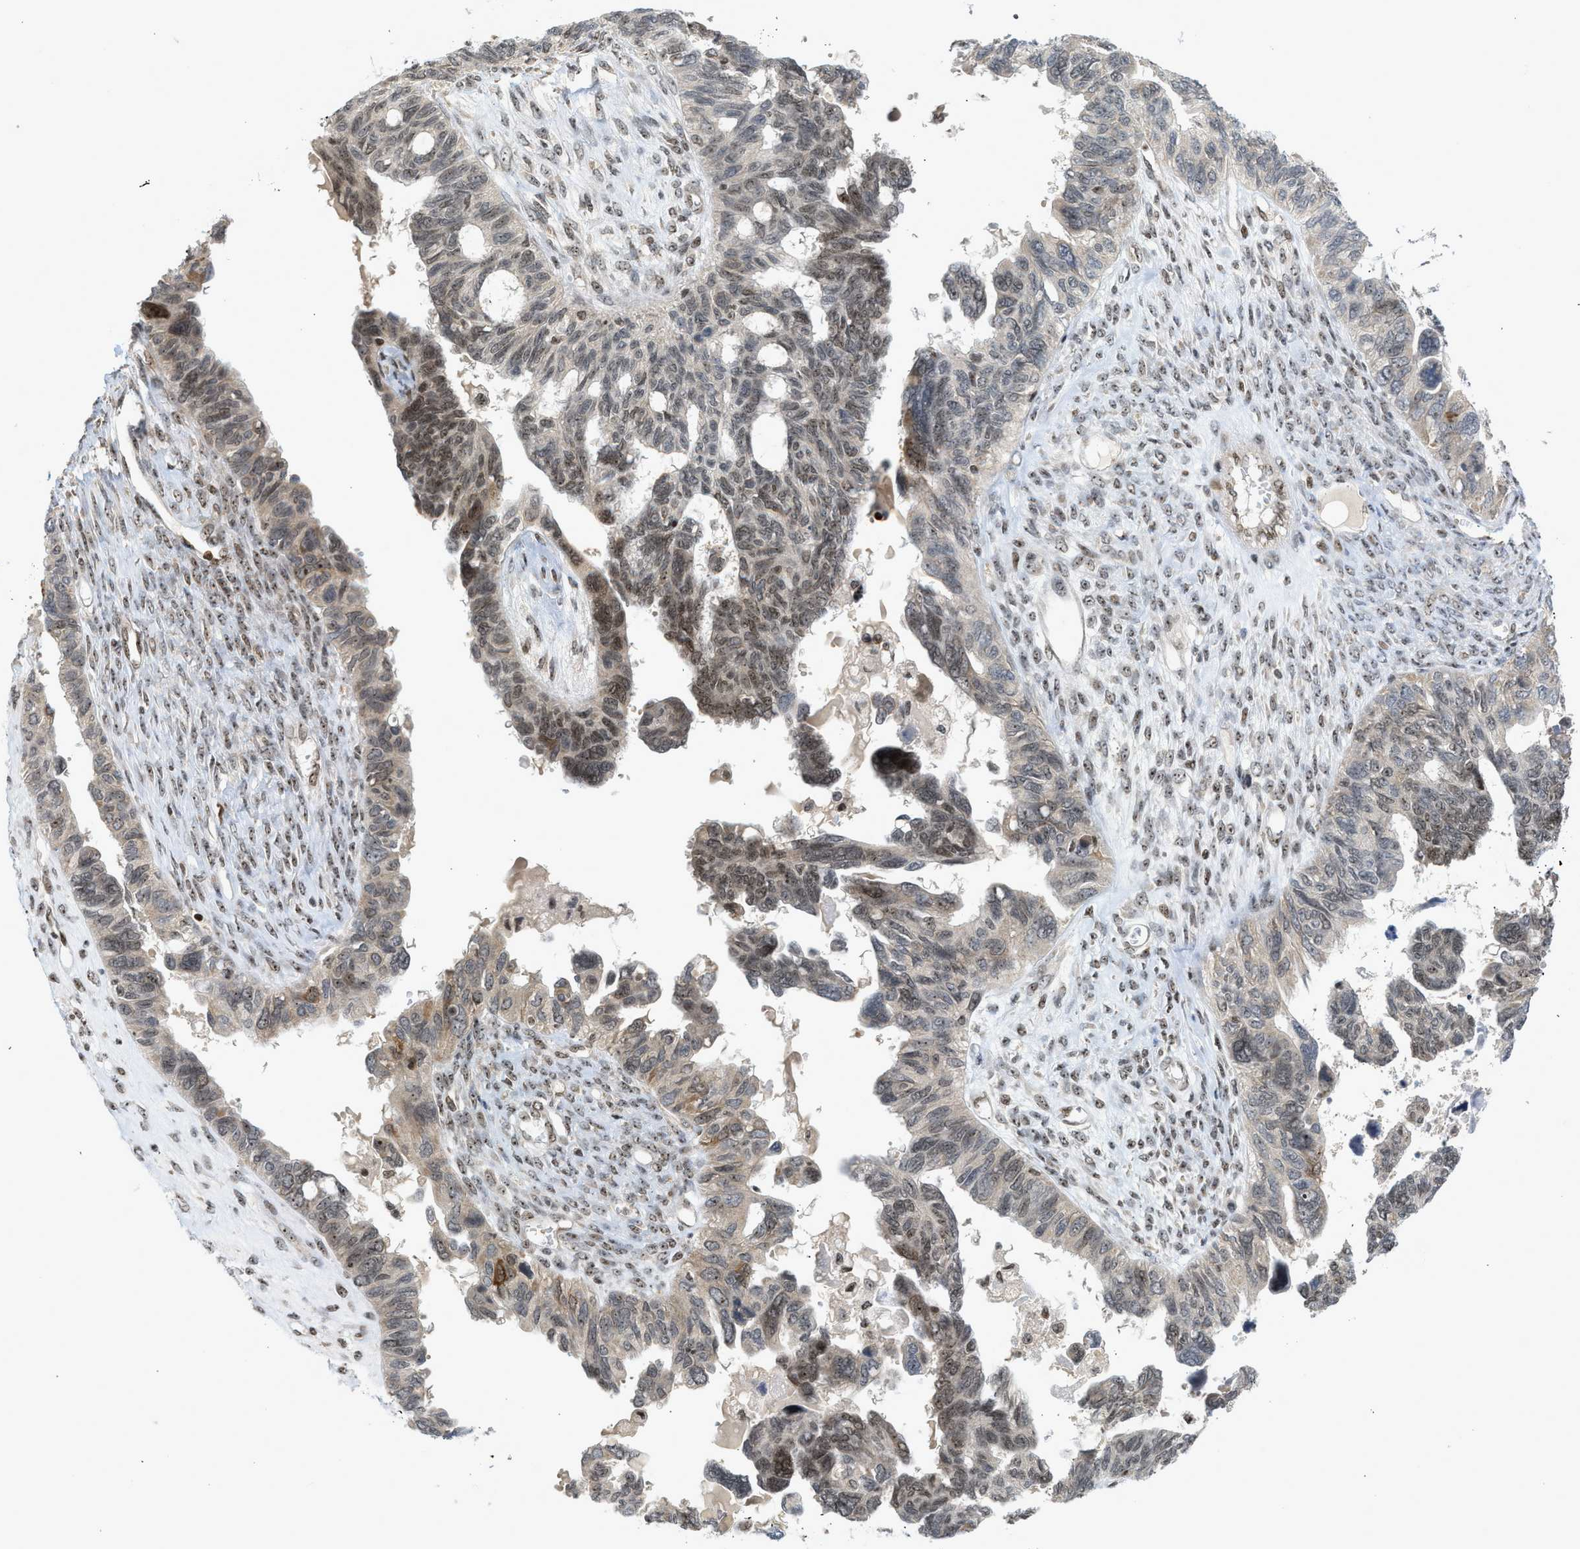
{"staining": {"intensity": "moderate", "quantity": "25%-75%", "location": "nuclear"}, "tissue": "ovarian cancer", "cell_type": "Tumor cells", "image_type": "cancer", "snomed": [{"axis": "morphology", "description": "Cystadenocarcinoma, serous, NOS"}, {"axis": "topography", "description": "Ovary"}], "caption": "The photomicrograph shows staining of ovarian cancer, revealing moderate nuclear protein expression (brown color) within tumor cells. The staining is performed using DAB brown chromogen to label protein expression. The nuclei are counter-stained blue using hematoxylin.", "gene": "ZNF22", "patient": {"sex": "female", "age": 79}}